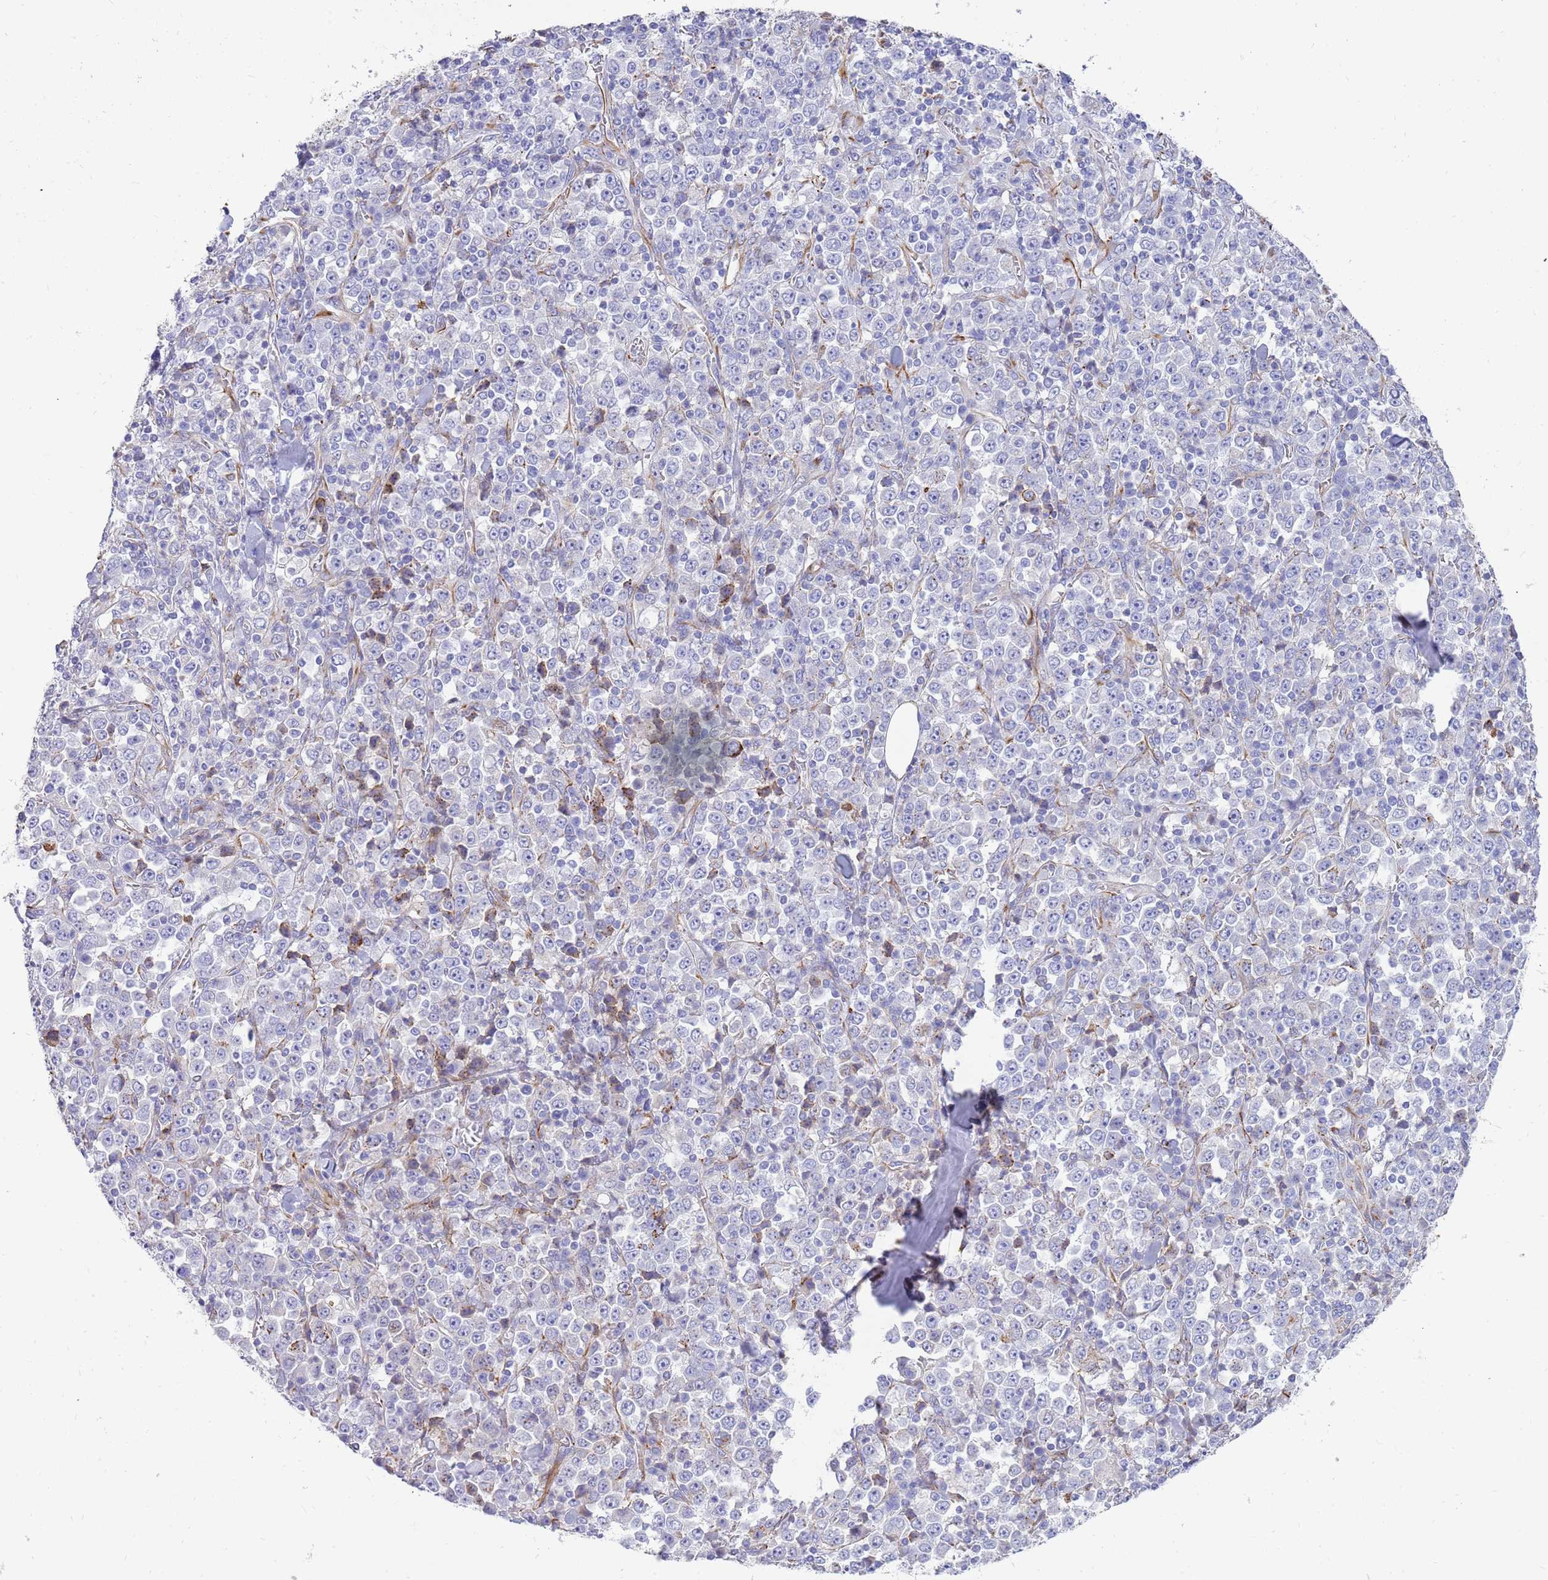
{"staining": {"intensity": "negative", "quantity": "none", "location": "none"}, "tissue": "stomach cancer", "cell_type": "Tumor cells", "image_type": "cancer", "snomed": [{"axis": "morphology", "description": "Normal tissue, NOS"}, {"axis": "morphology", "description": "Adenocarcinoma, NOS"}, {"axis": "topography", "description": "Stomach, upper"}, {"axis": "topography", "description": "Stomach"}], "caption": "This is a image of immunohistochemistry (IHC) staining of adenocarcinoma (stomach), which shows no expression in tumor cells.", "gene": "ZDHHC1", "patient": {"sex": "male", "age": 59}}